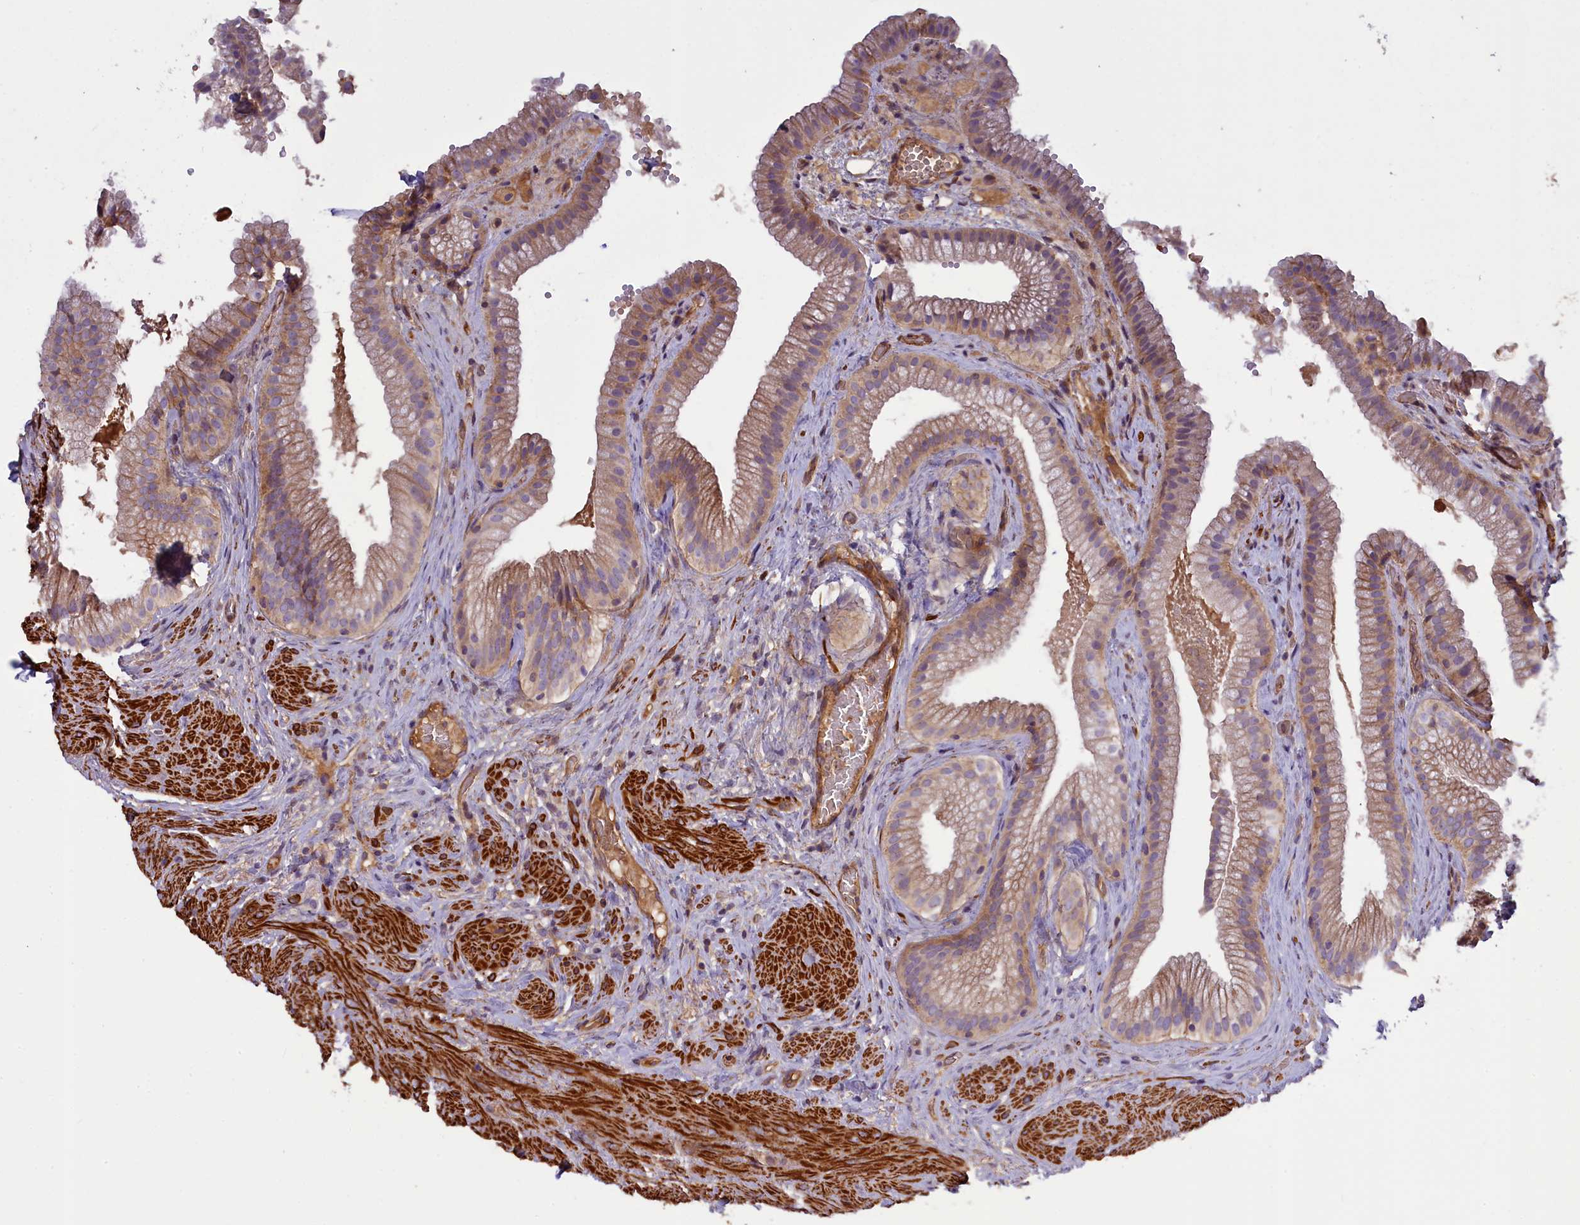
{"staining": {"intensity": "moderate", "quantity": ">75%", "location": "cytoplasmic/membranous"}, "tissue": "gallbladder", "cell_type": "Glandular cells", "image_type": "normal", "snomed": [{"axis": "morphology", "description": "Normal tissue, NOS"}, {"axis": "morphology", "description": "Inflammation, NOS"}, {"axis": "topography", "description": "Gallbladder"}], "caption": "This micrograph demonstrates benign gallbladder stained with immunohistochemistry (IHC) to label a protein in brown. The cytoplasmic/membranous of glandular cells show moderate positivity for the protein. Nuclei are counter-stained blue.", "gene": "FUZ", "patient": {"sex": "male", "age": 51}}